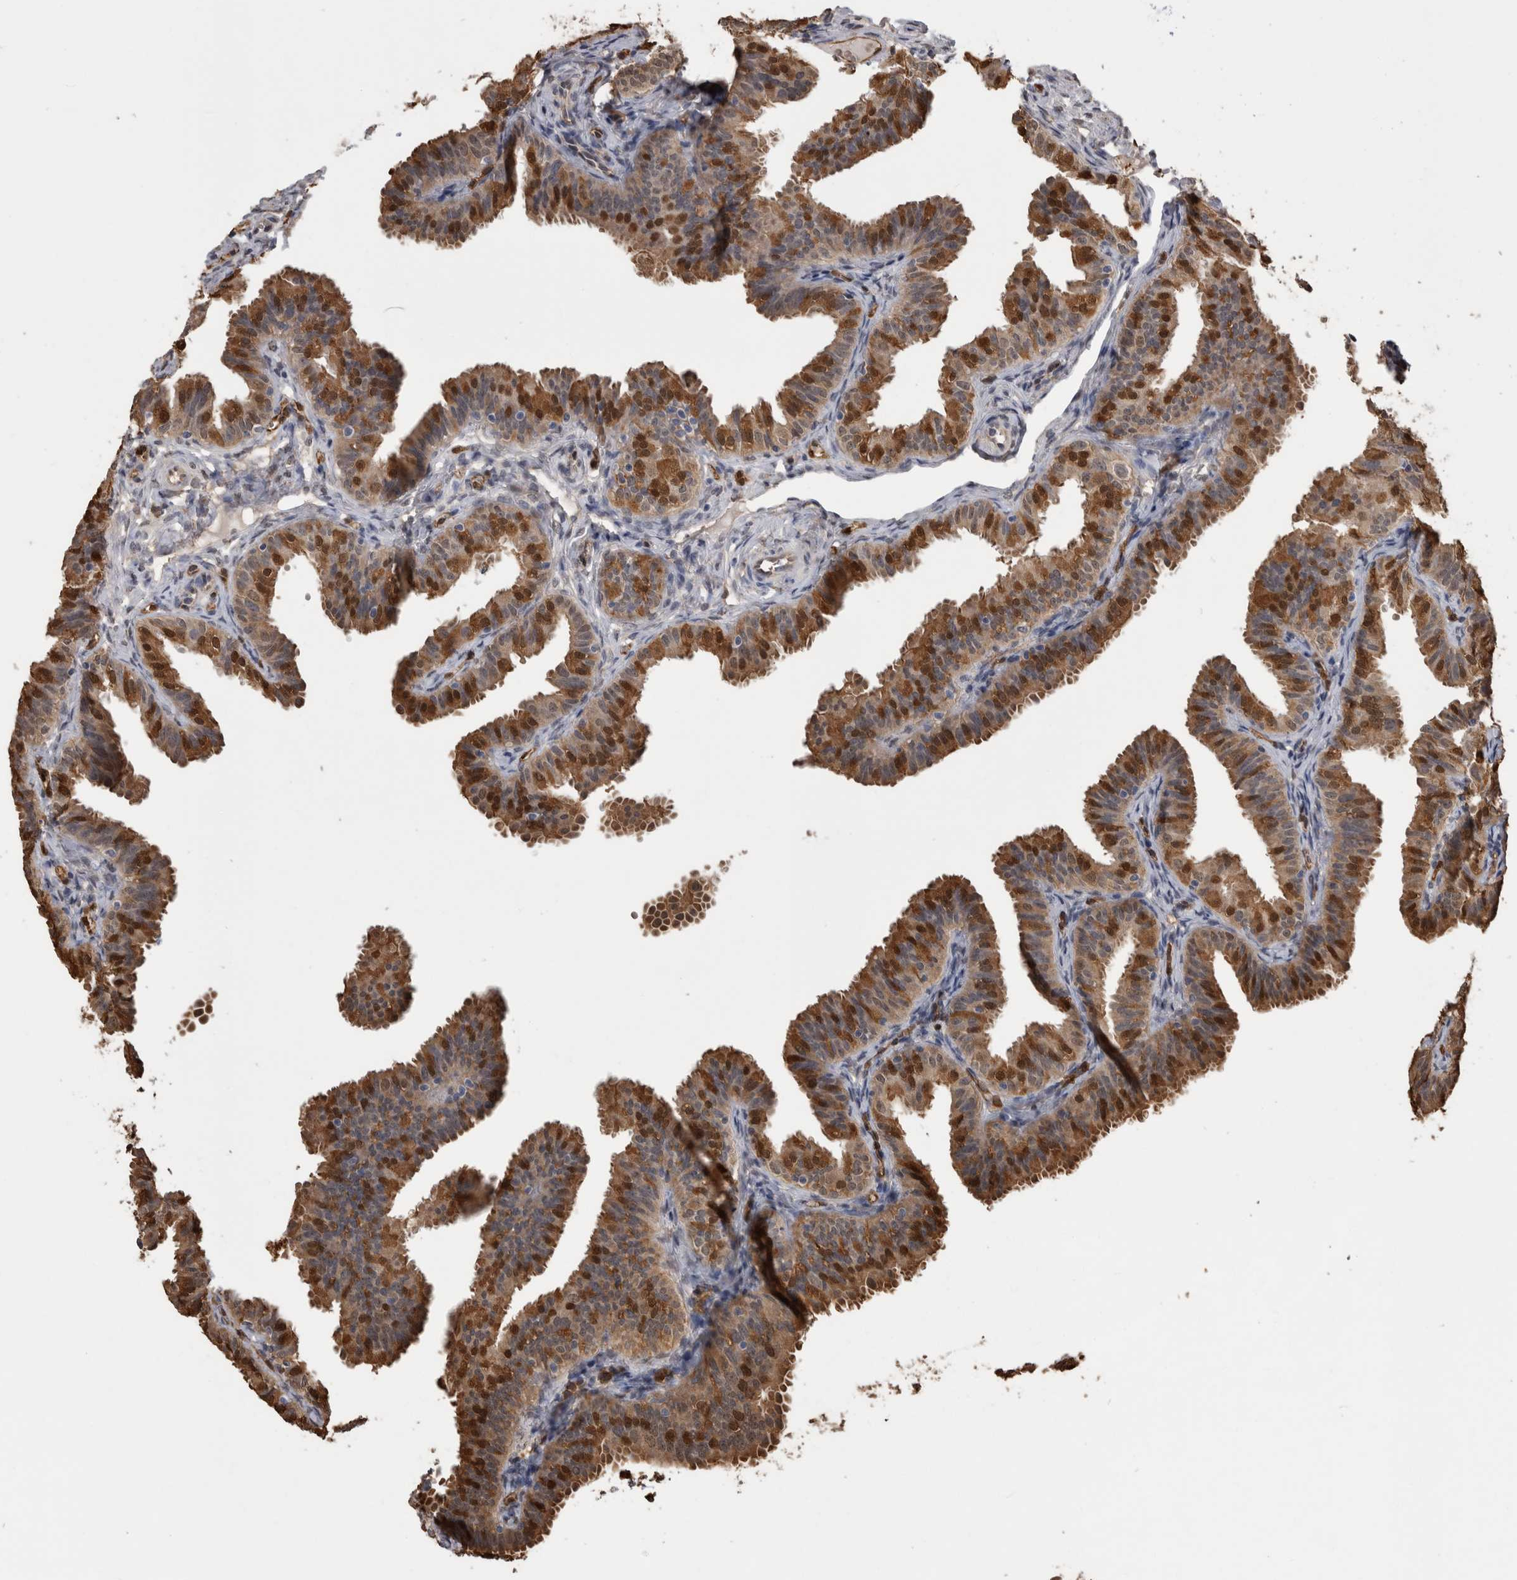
{"staining": {"intensity": "strong", "quantity": ">75%", "location": "cytoplasmic/membranous,nuclear"}, "tissue": "fallopian tube", "cell_type": "Glandular cells", "image_type": "normal", "snomed": [{"axis": "morphology", "description": "Normal tissue, NOS"}, {"axis": "topography", "description": "Fallopian tube"}], "caption": "A micrograph of fallopian tube stained for a protein displays strong cytoplasmic/membranous,nuclear brown staining in glandular cells.", "gene": "LXN", "patient": {"sex": "female", "age": 35}}